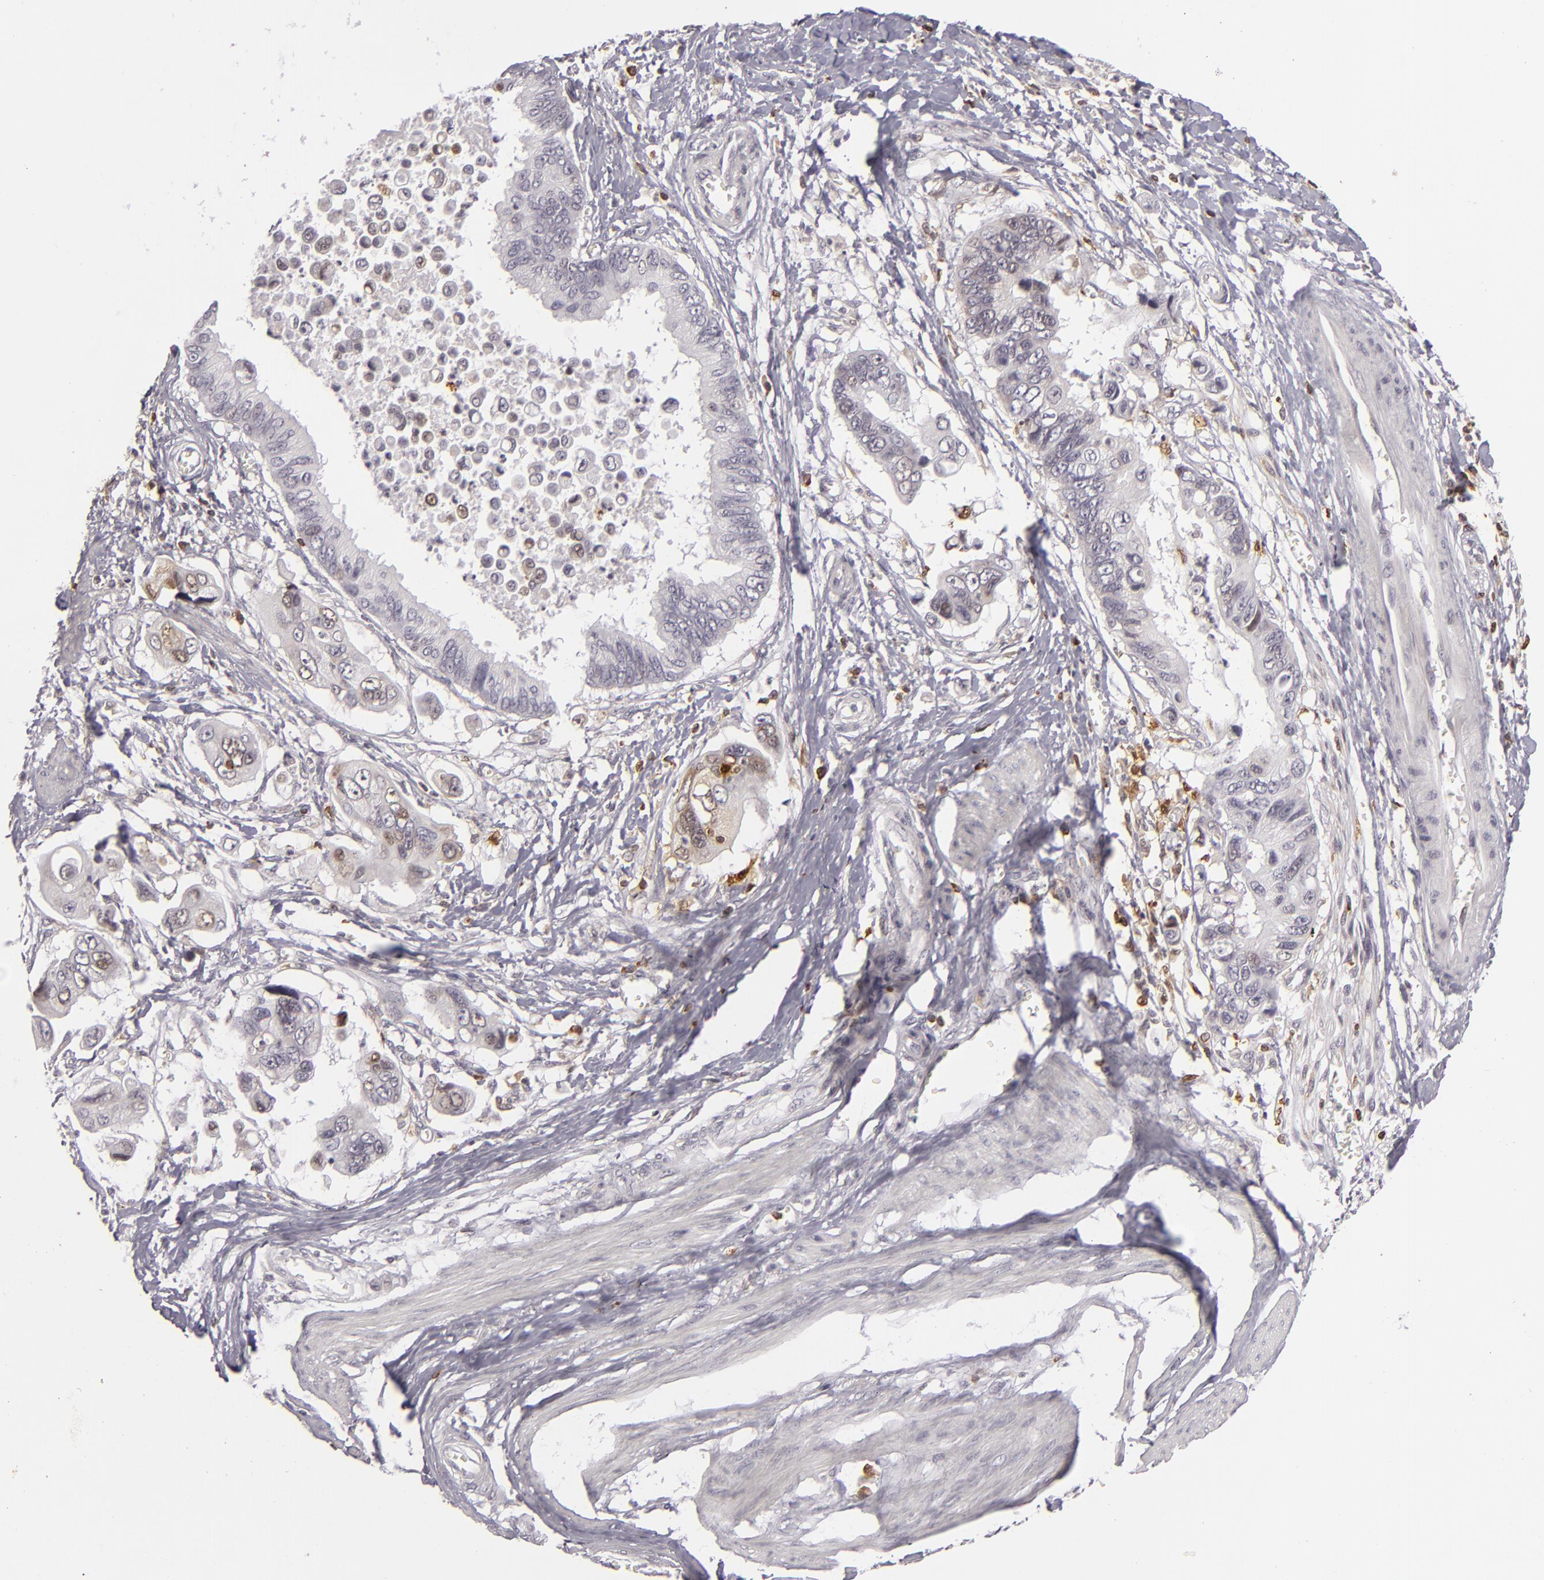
{"staining": {"intensity": "negative", "quantity": "none", "location": "none"}, "tissue": "stomach cancer", "cell_type": "Tumor cells", "image_type": "cancer", "snomed": [{"axis": "morphology", "description": "Adenocarcinoma, NOS"}, {"axis": "topography", "description": "Stomach, upper"}], "caption": "Tumor cells are negative for protein expression in human adenocarcinoma (stomach). Brightfield microscopy of immunohistochemistry stained with DAB (brown) and hematoxylin (blue), captured at high magnification.", "gene": "APOBEC3G", "patient": {"sex": "male", "age": 80}}